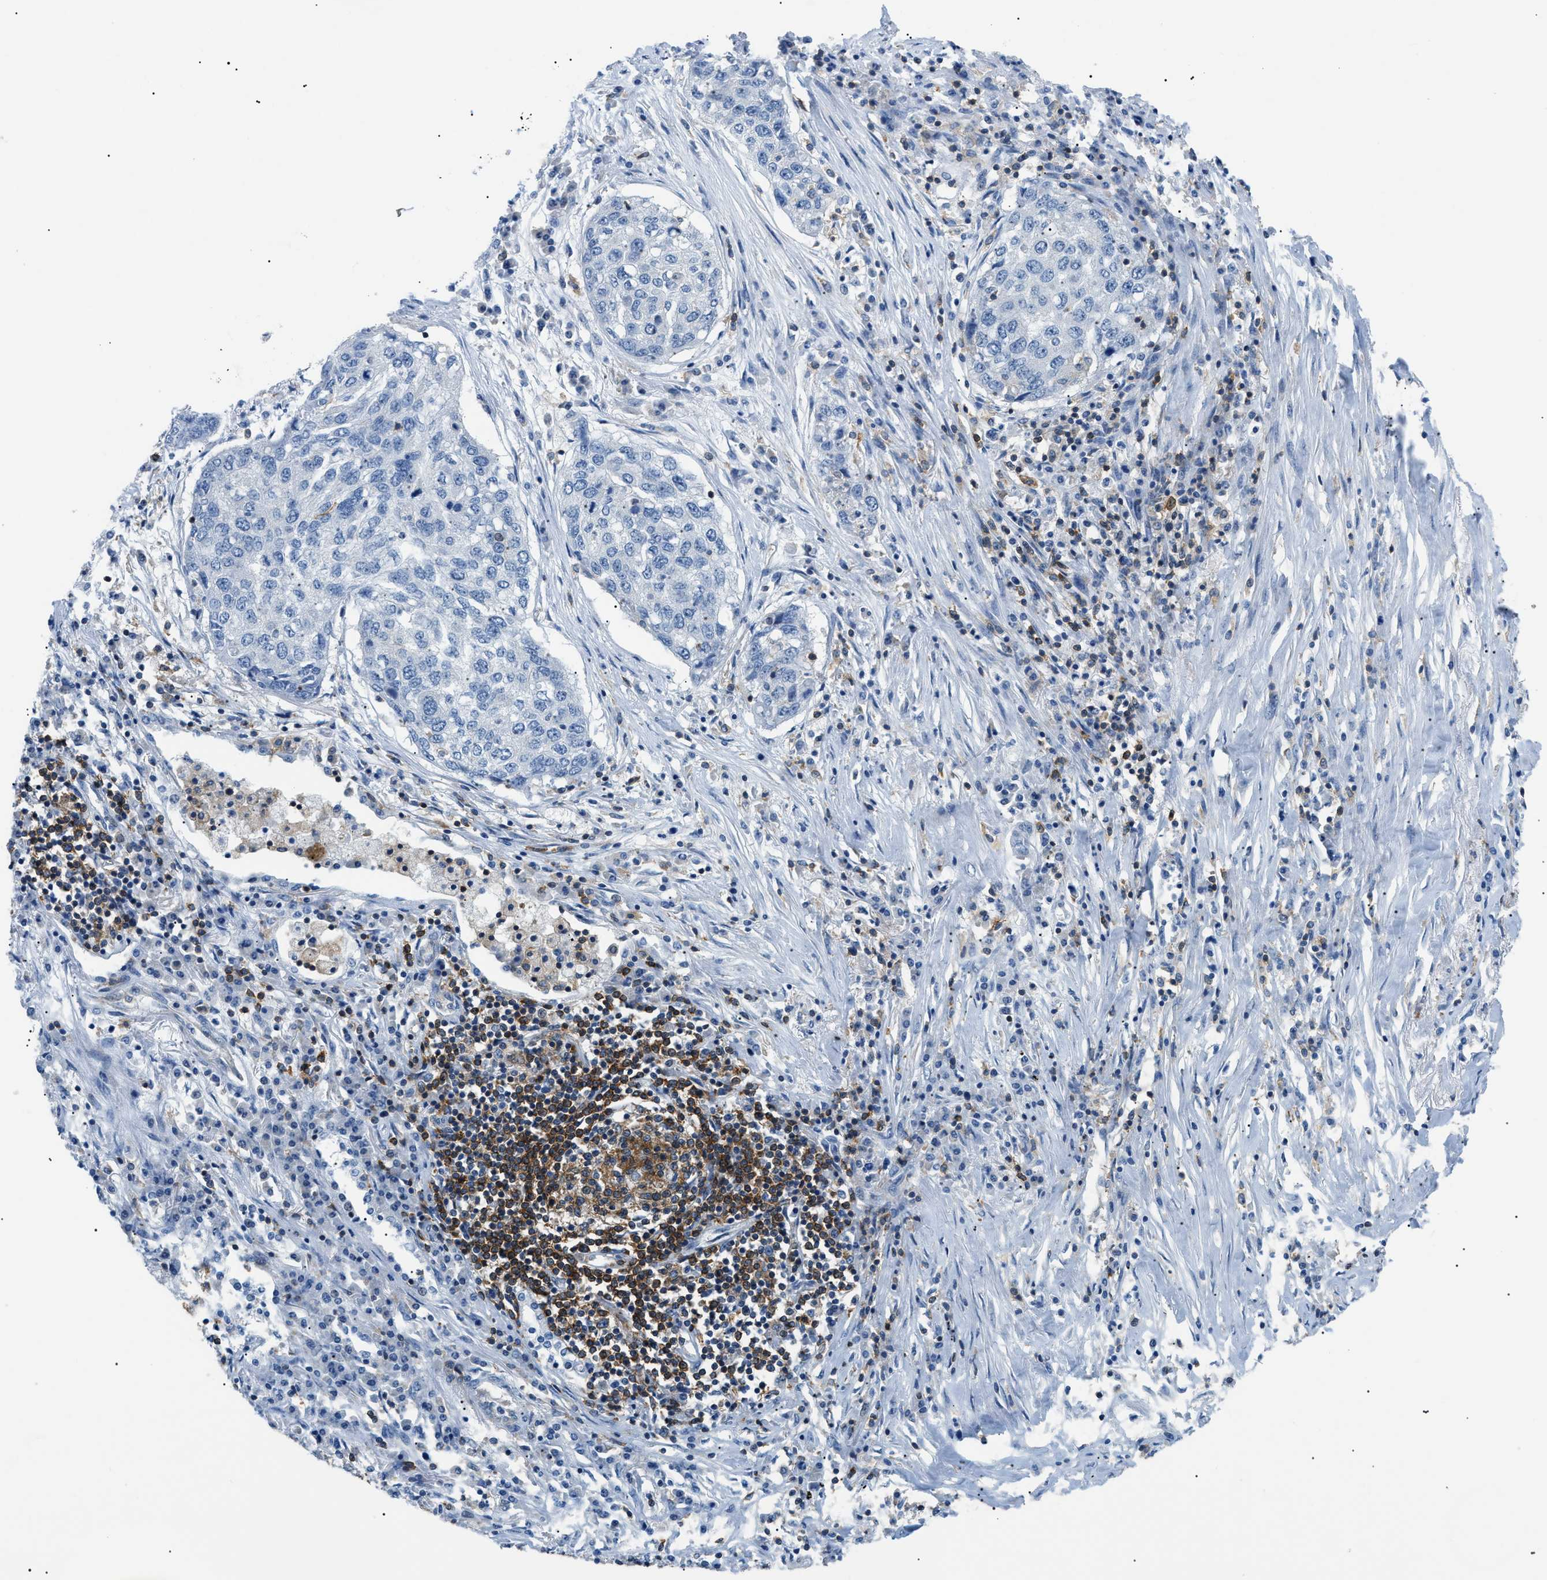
{"staining": {"intensity": "negative", "quantity": "none", "location": "none"}, "tissue": "lung cancer", "cell_type": "Tumor cells", "image_type": "cancer", "snomed": [{"axis": "morphology", "description": "Squamous cell carcinoma, NOS"}, {"axis": "topography", "description": "Lung"}], "caption": "IHC of squamous cell carcinoma (lung) demonstrates no staining in tumor cells. (DAB IHC visualized using brightfield microscopy, high magnification).", "gene": "INPP5D", "patient": {"sex": "female", "age": 63}}